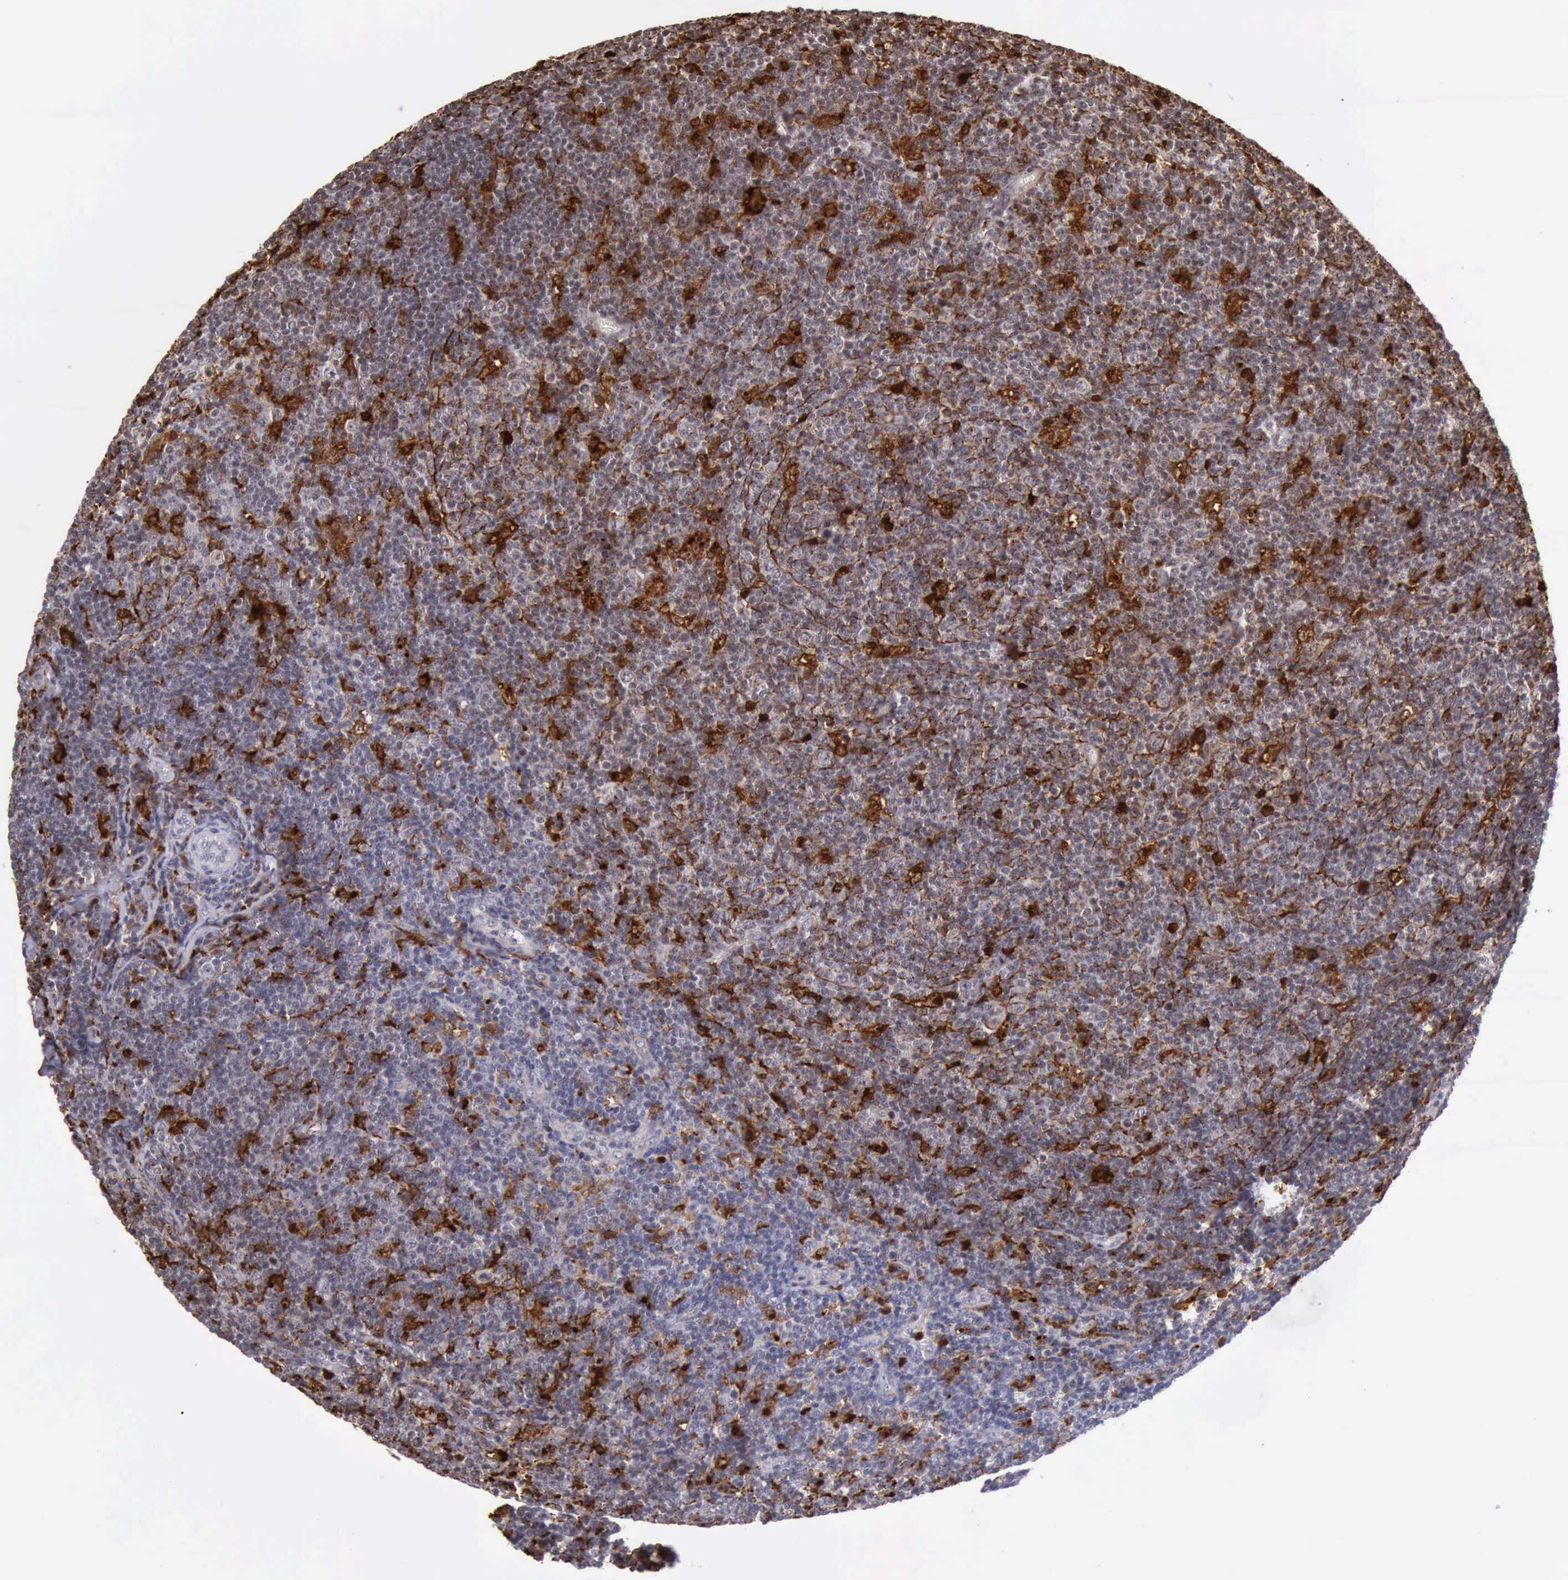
{"staining": {"intensity": "moderate", "quantity": "25%-75%", "location": "cytoplasmic/membranous,nuclear"}, "tissue": "lymphoma", "cell_type": "Tumor cells", "image_type": "cancer", "snomed": [{"axis": "morphology", "description": "Malignant lymphoma, non-Hodgkin's type, Low grade"}, {"axis": "topography", "description": "Lymph node"}], "caption": "Moderate cytoplasmic/membranous and nuclear positivity for a protein is present in about 25%-75% of tumor cells of lymphoma using immunohistochemistry (IHC).", "gene": "CSTA", "patient": {"sex": "male", "age": 74}}